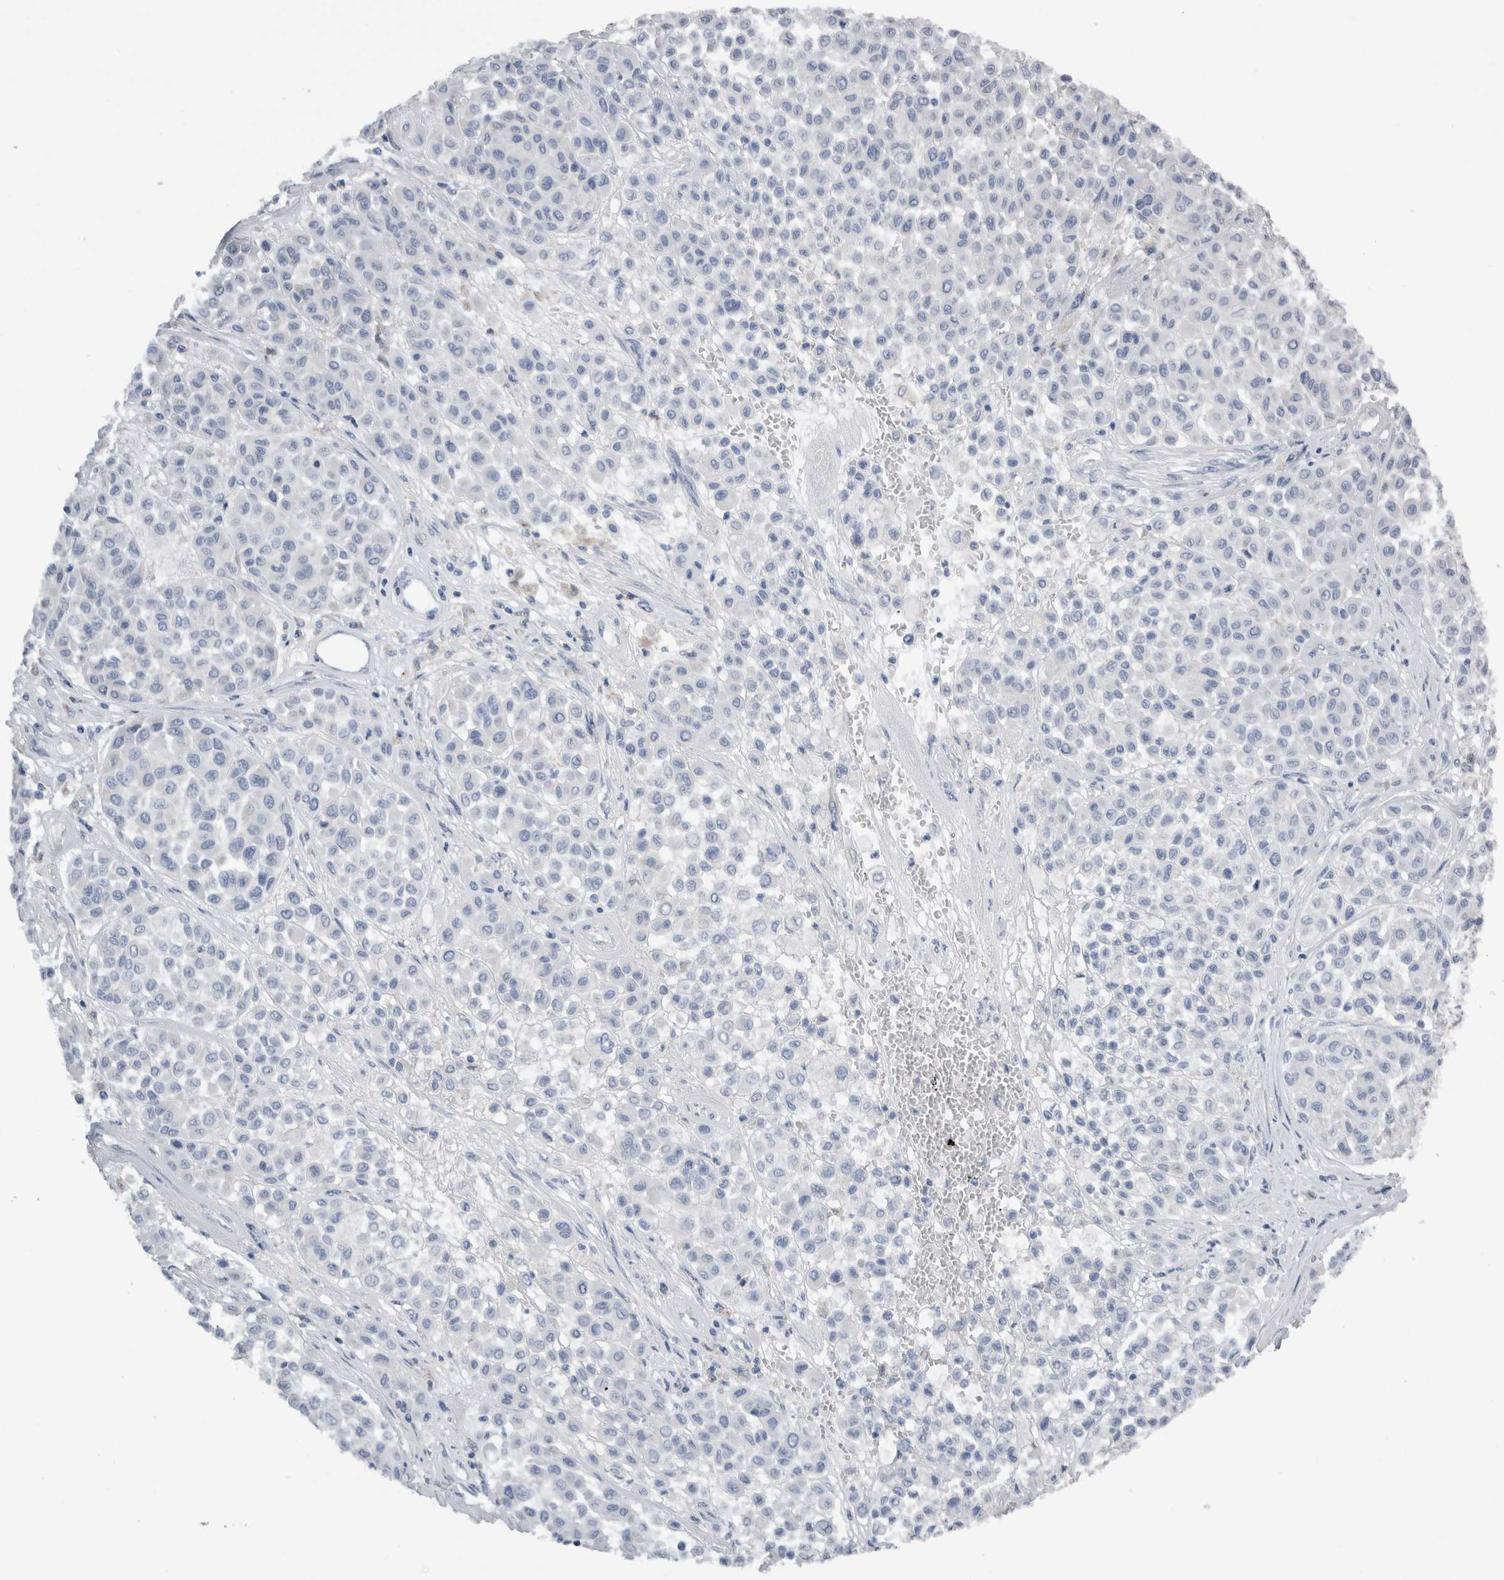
{"staining": {"intensity": "negative", "quantity": "none", "location": "none"}, "tissue": "melanoma", "cell_type": "Tumor cells", "image_type": "cancer", "snomed": [{"axis": "morphology", "description": "Malignant melanoma, Metastatic site"}, {"axis": "topography", "description": "Soft tissue"}], "caption": "Immunohistochemistry (IHC) image of human malignant melanoma (metastatic site) stained for a protein (brown), which demonstrates no positivity in tumor cells.", "gene": "DHRS4", "patient": {"sex": "male", "age": 41}}